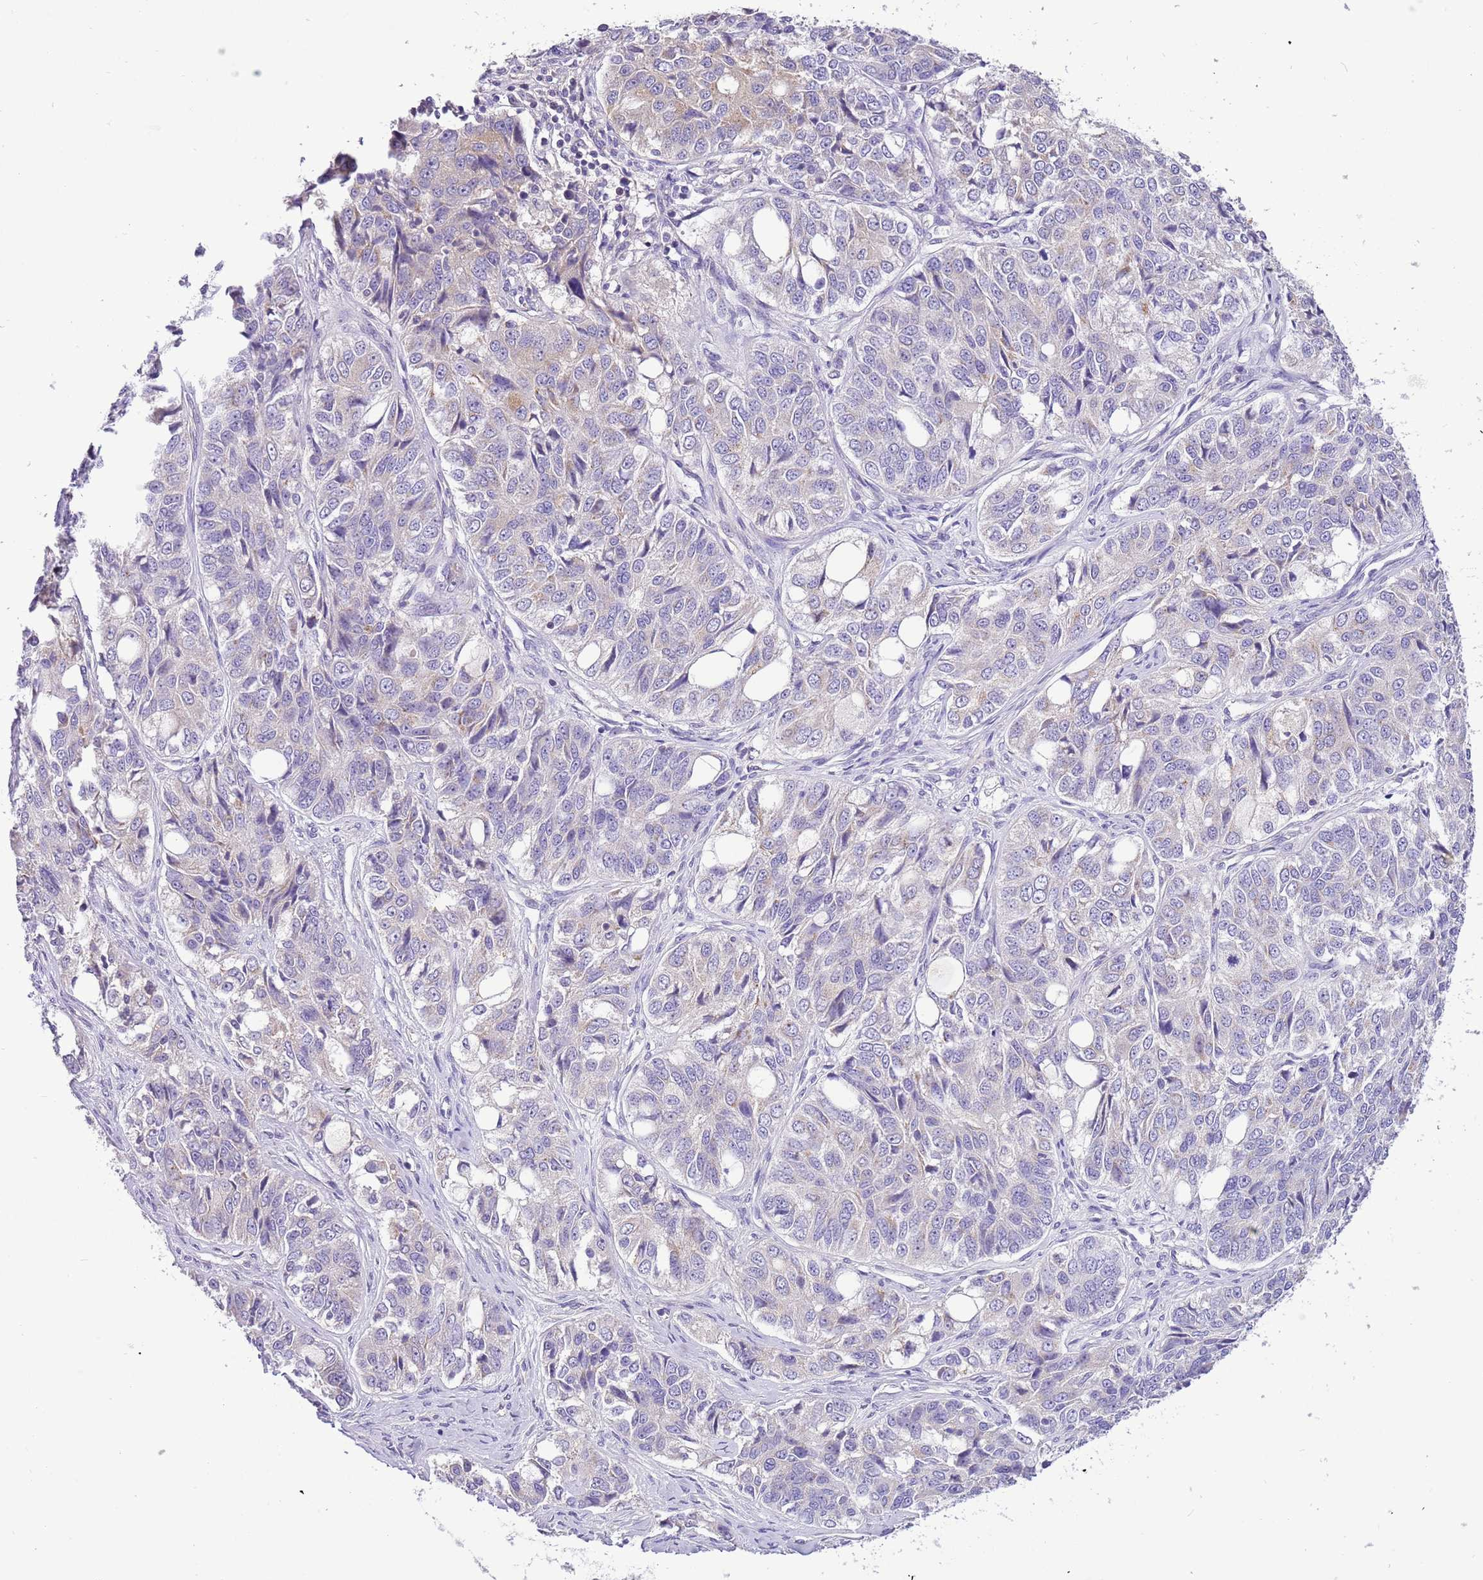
{"staining": {"intensity": "negative", "quantity": "none", "location": "none"}, "tissue": "ovarian cancer", "cell_type": "Tumor cells", "image_type": "cancer", "snomed": [{"axis": "morphology", "description": "Carcinoma, endometroid"}, {"axis": "topography", "description": "Ovary"}], "caption": "Human ovarian cancer stained for a protein using IHC displays no expression in tumor cells.", "gene": "GLCE", "patient": {"sex": "female", "age": 51}}